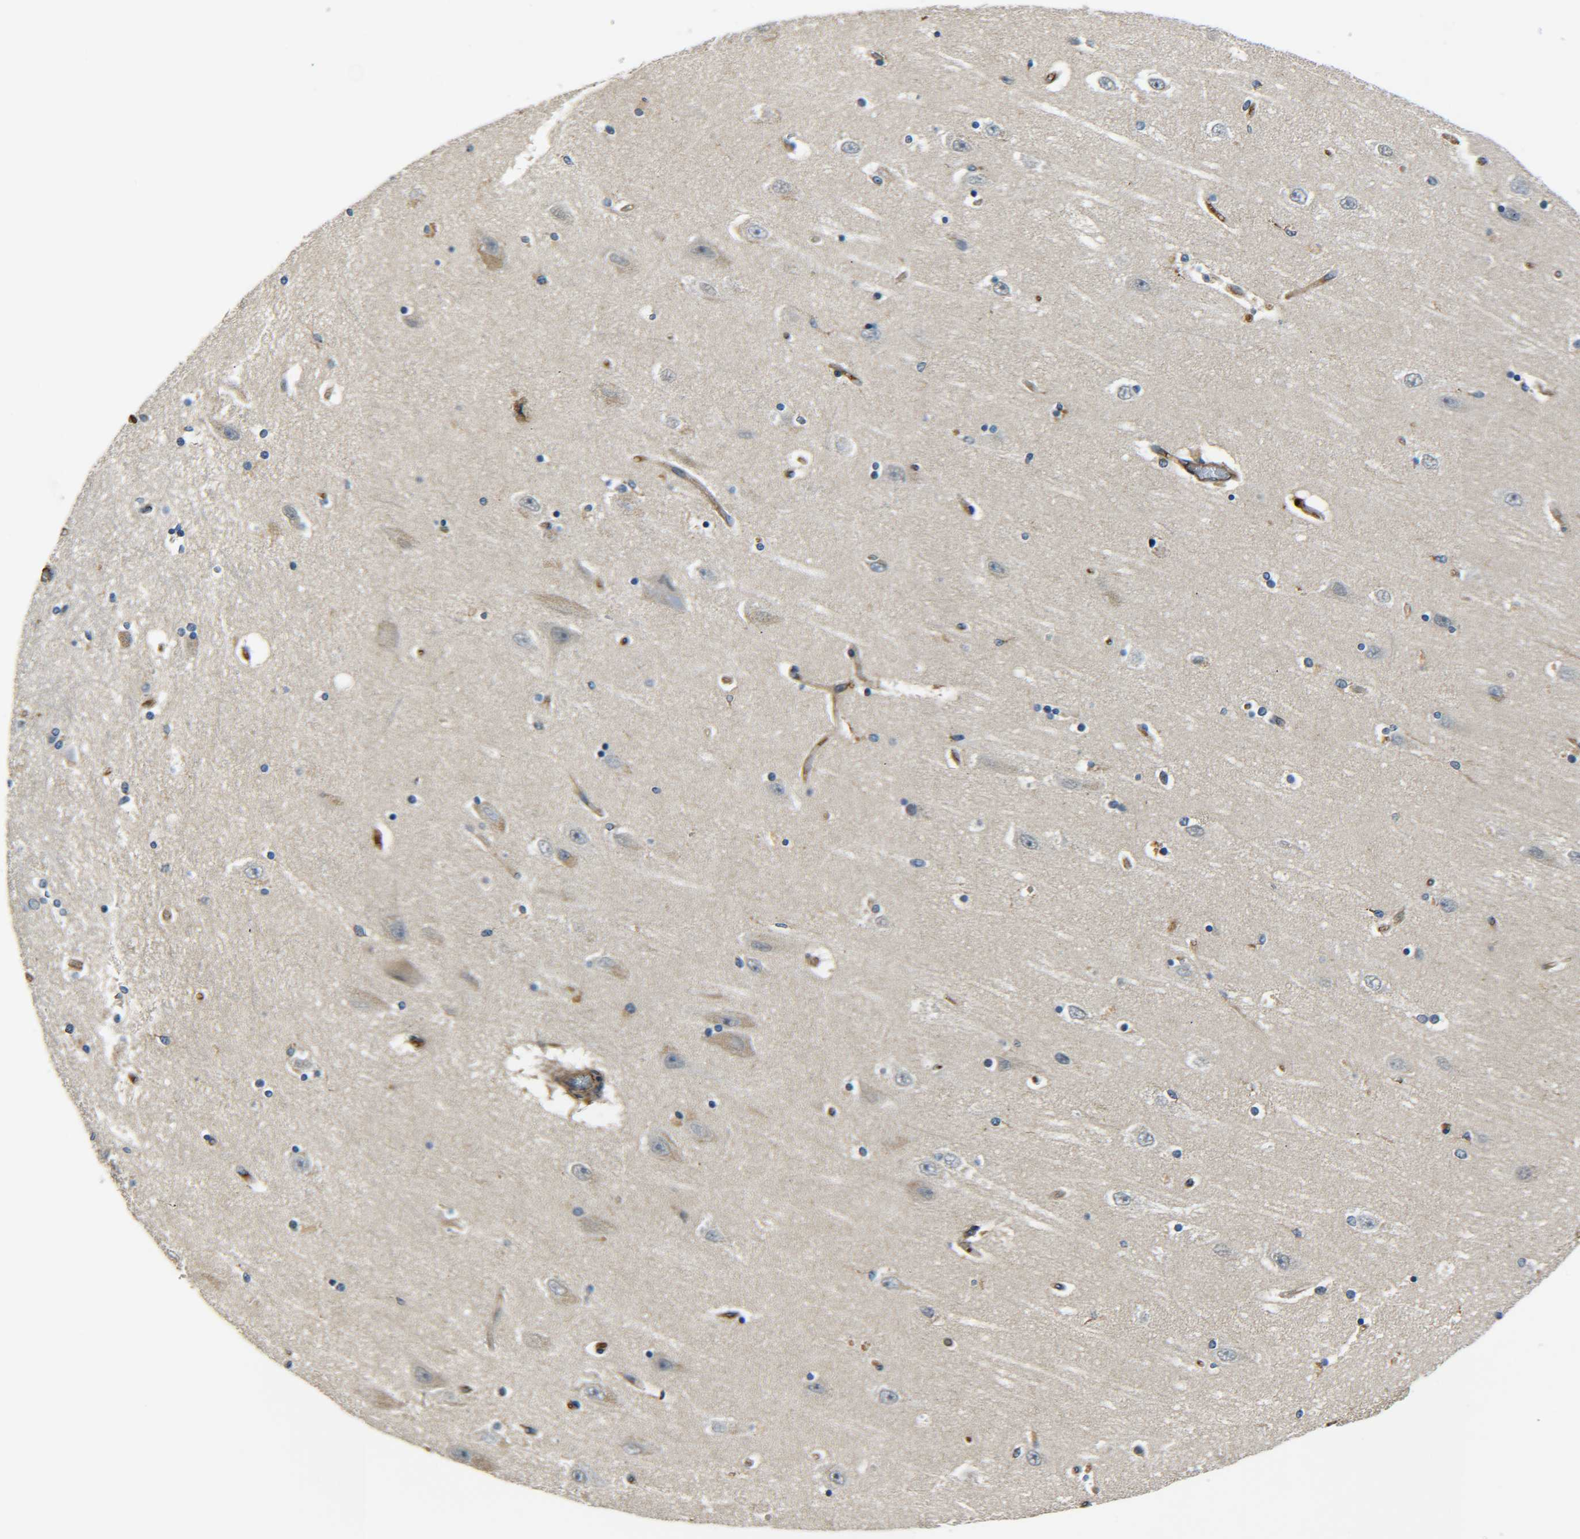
{"staining": {"intensity": "weak", "quantity": "<25%", "location": "cytoplasmic/membranous"}, "tissue": "hippocampus", "cell_type": "Glial cells", "image_type": "normal", "snomed": [{"axis": "morphology", "description": "Normal tissue, NOS"}, {"axis": "topography", "description": "Hippocampus"}], "caption": "Hippocampus was stained to show a protein in brown. There is no significant staining in glial cells. Brightfield microscopy of IHC stained with DAB (brown) and hematoxylin (blue), captured at high magnification.", "gene": "RAB1B", "patient": {"sex": "female", "age": 54}}